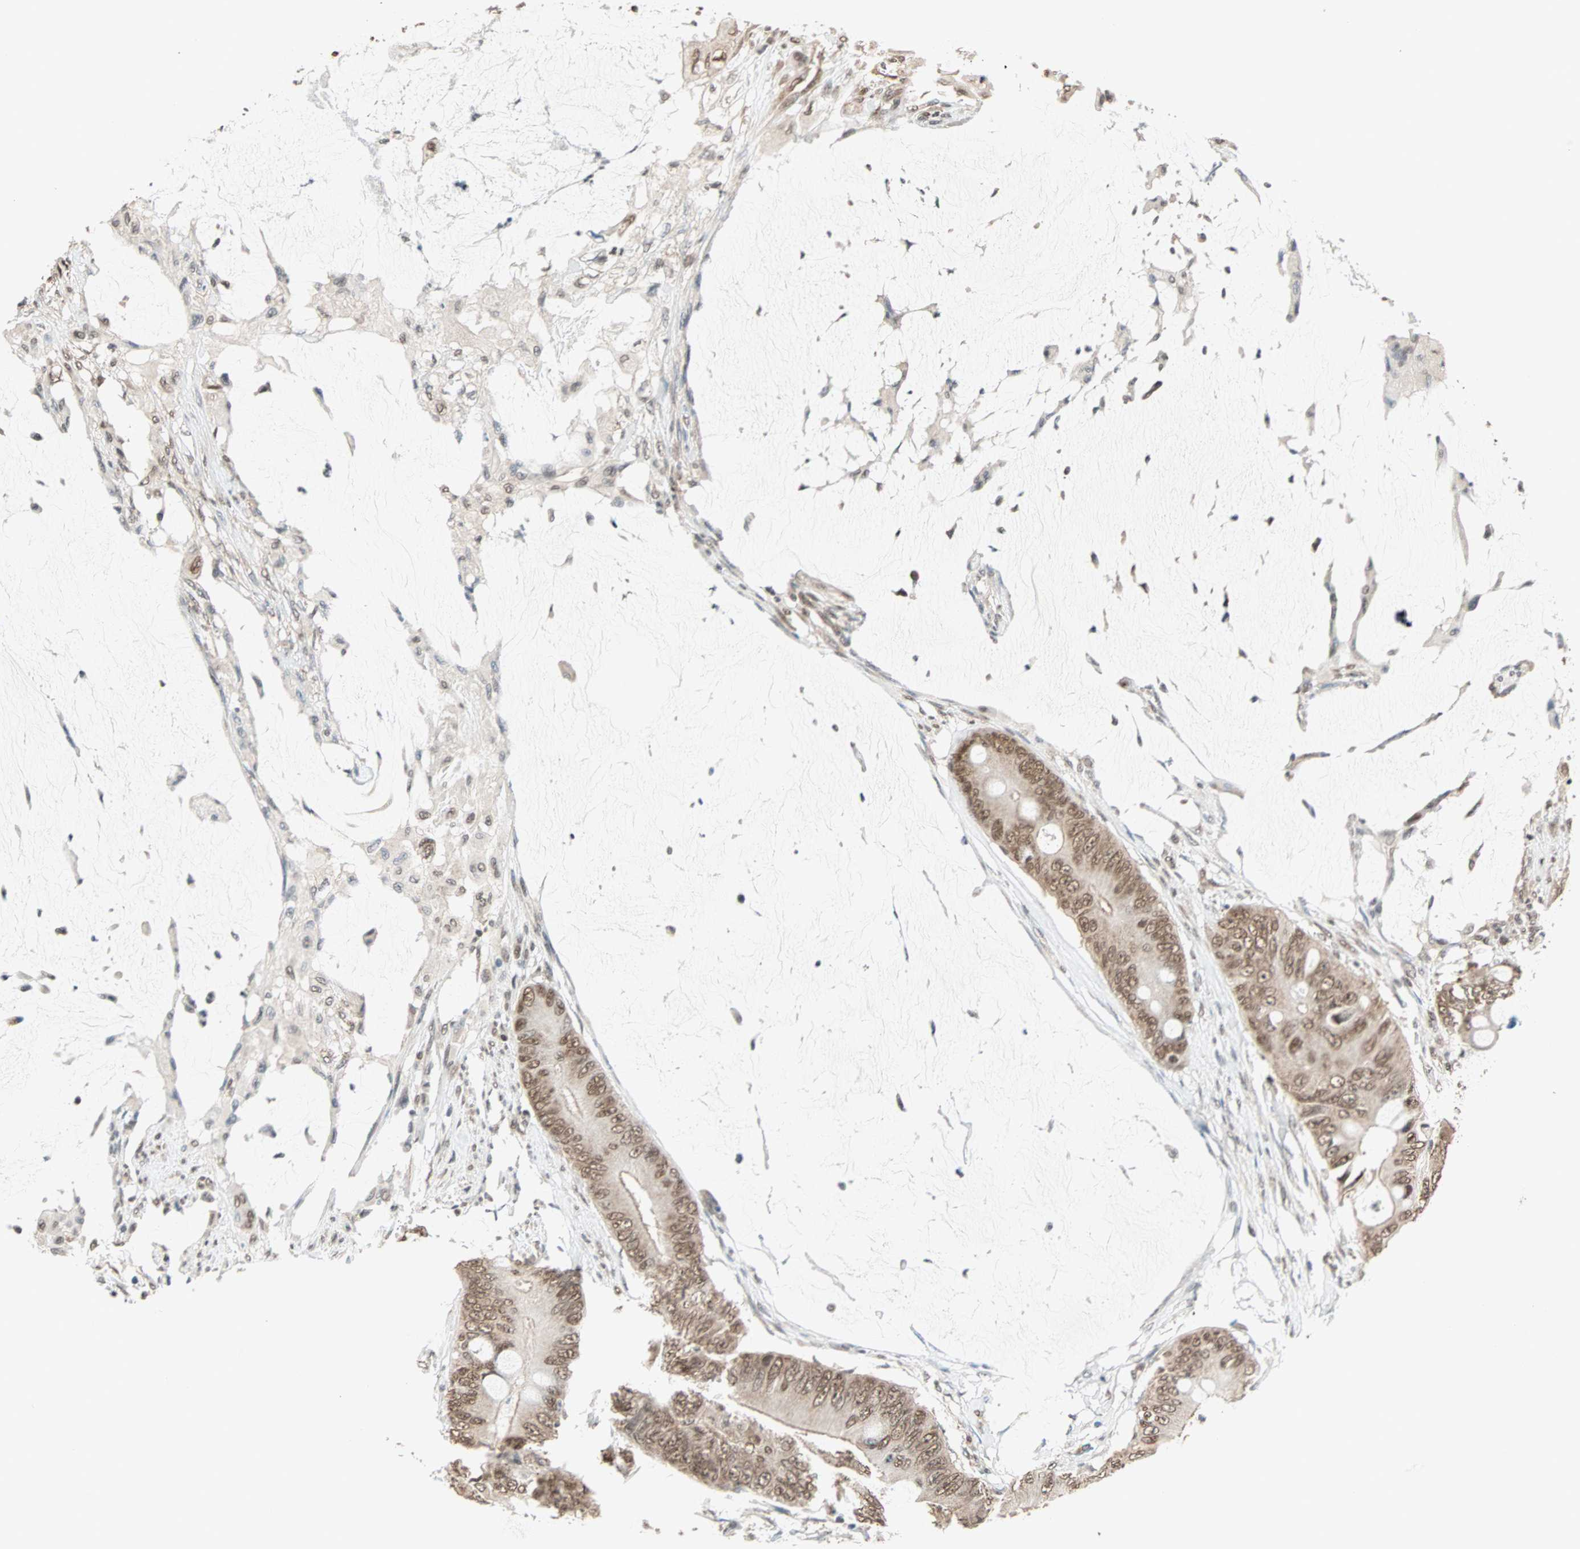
{"staining": {"intensity": "moderate", "quantity": ">75%", "location": "nuclear"}, "tissue": "colorectal cancer", "cell_type": "Tumor cells", "image_type": "cancer", "snomed": [{"axis": "morphology", "description": "Adenocarcinoma, NOS"}, {"axis": "topography", "description": "Rectum"}], "caption": "A brown stain shows moderate nuclear positivity of a protein in human colorectal cancer tumor cells. Nuclei are stained in blue.", "gene": "DAZAP1", "patient": {"sex": "female", "age": 77}}